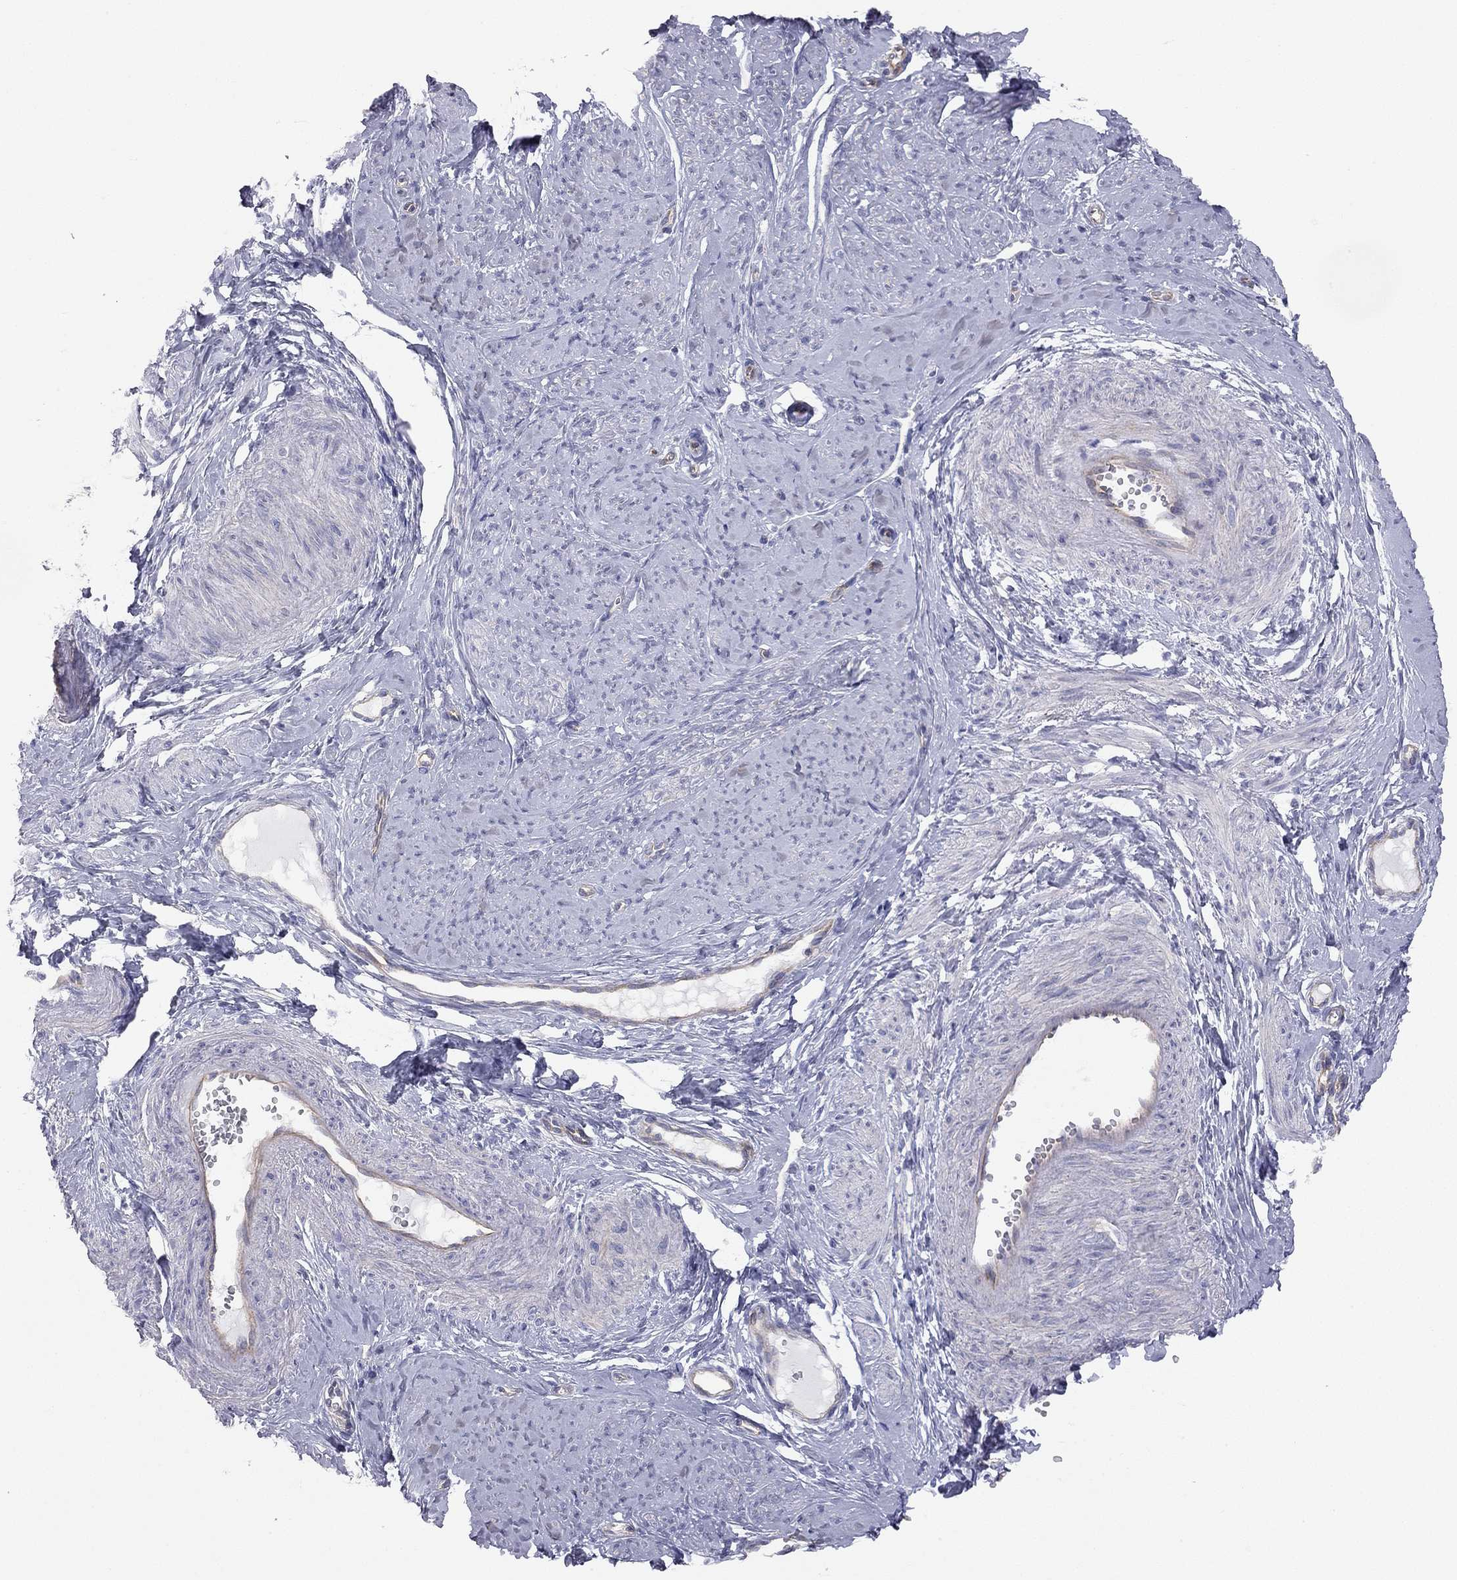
{"staining": {"intensity": "negative", "quantity": "none", "location": "none"}, "tissue": "smooth muscle", "cell_type": "Smooth muscle cells", "image_type": "normal", "snomed": [{"axis": "morphology", "description": "Normal tissue, NOS"}, {"axis": "topography", "description": "Smooth muscle"}], "caption": "IHC of benign human smooth muscle reveals no positivity in smooth muscle cells.", "gene": "GPRC5B", "patient": {"sex": "female", "age": 48}}